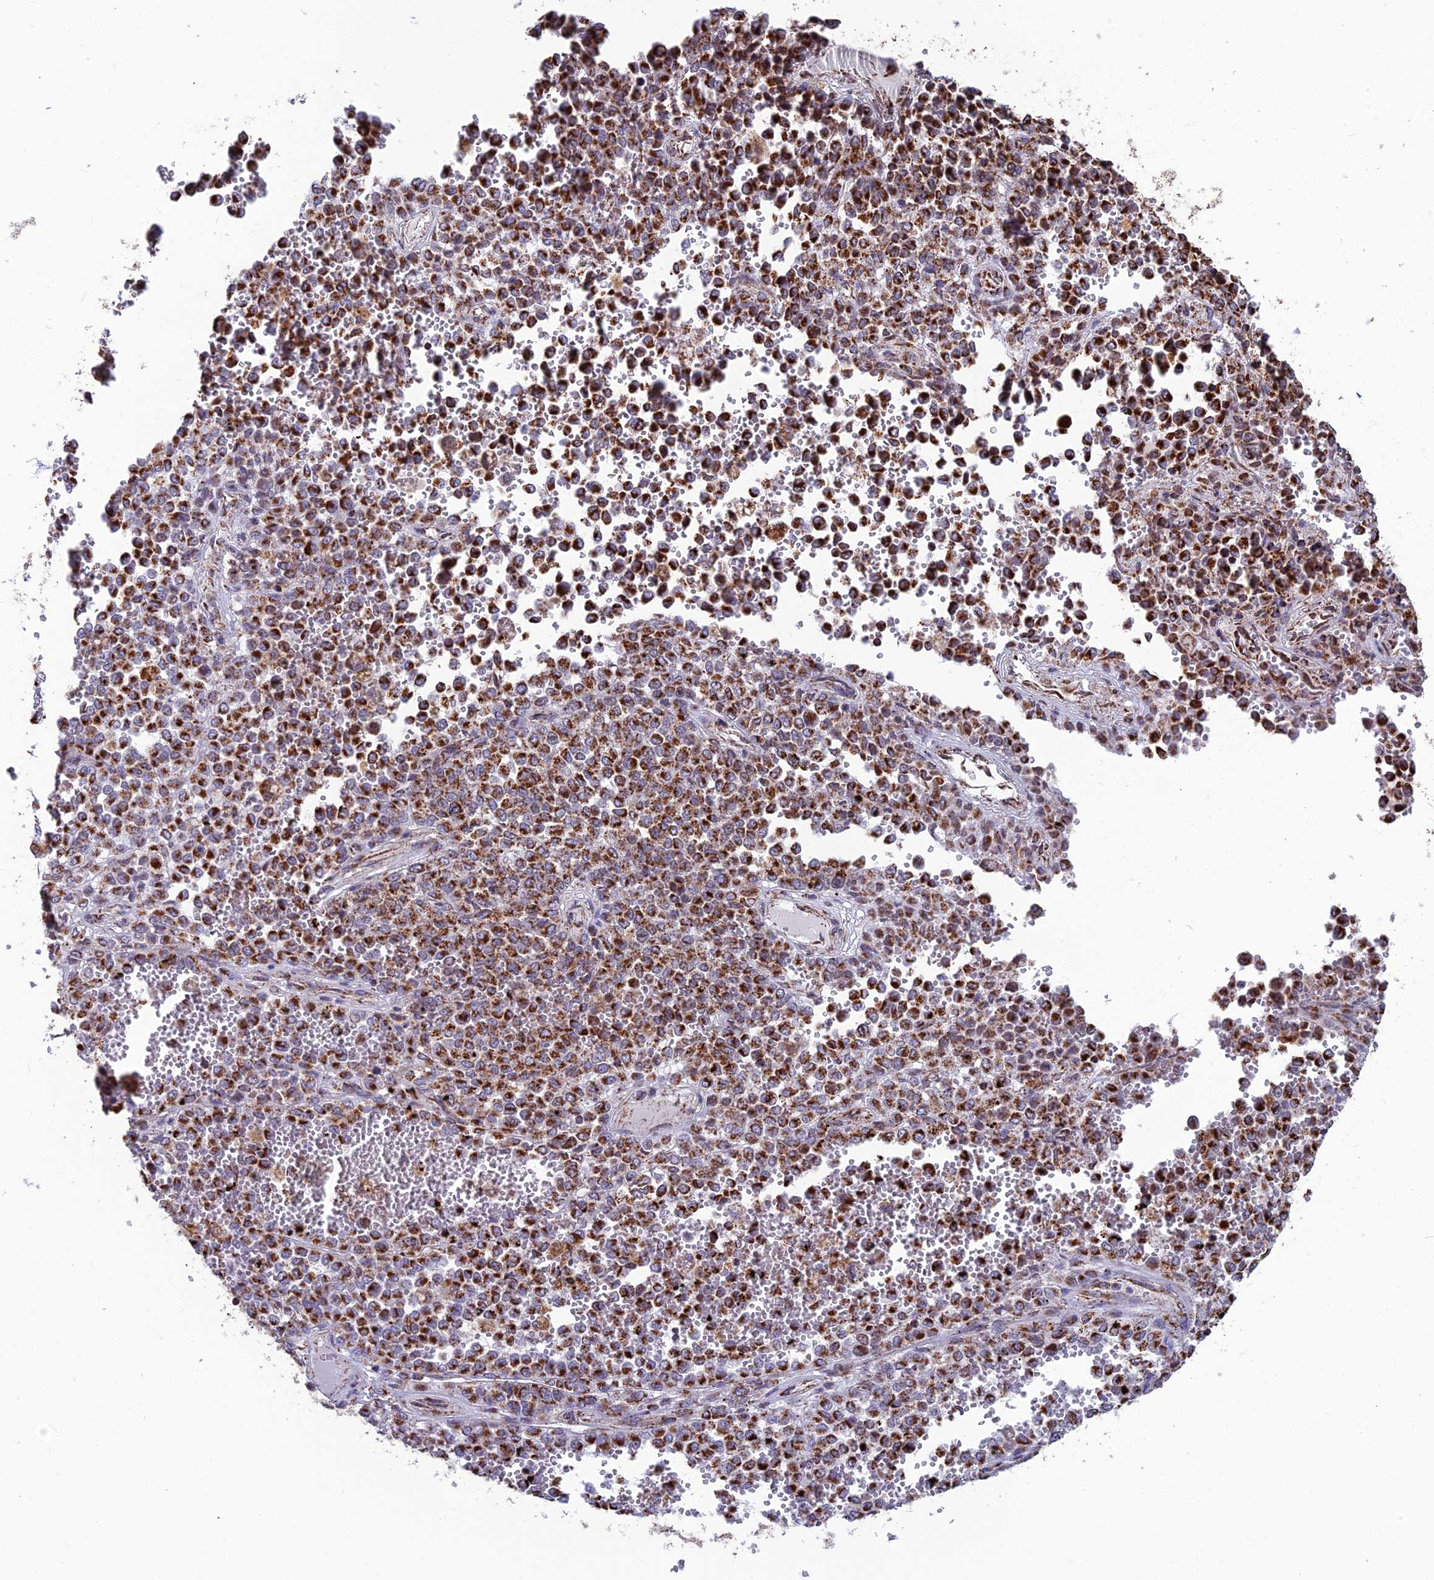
{"staining": {"intensity": "strong", "quantity": ">75%", "location": "cytoplasmic/membranous"}, "tissue": "melanoma", "cell_type": "Tumor cells", "image_type": "cancer", "snomed": [{"axis": "morphology", "description": "Malignant melanoma, Metastatic site"}, {"axis": "topography", "description": "Pancreas"}], "caption": "Melanoma stained with a protein marker displays strong staining in tumor cells.", "gene": "CS", "patient": {"sex": "female", "age": 30}}